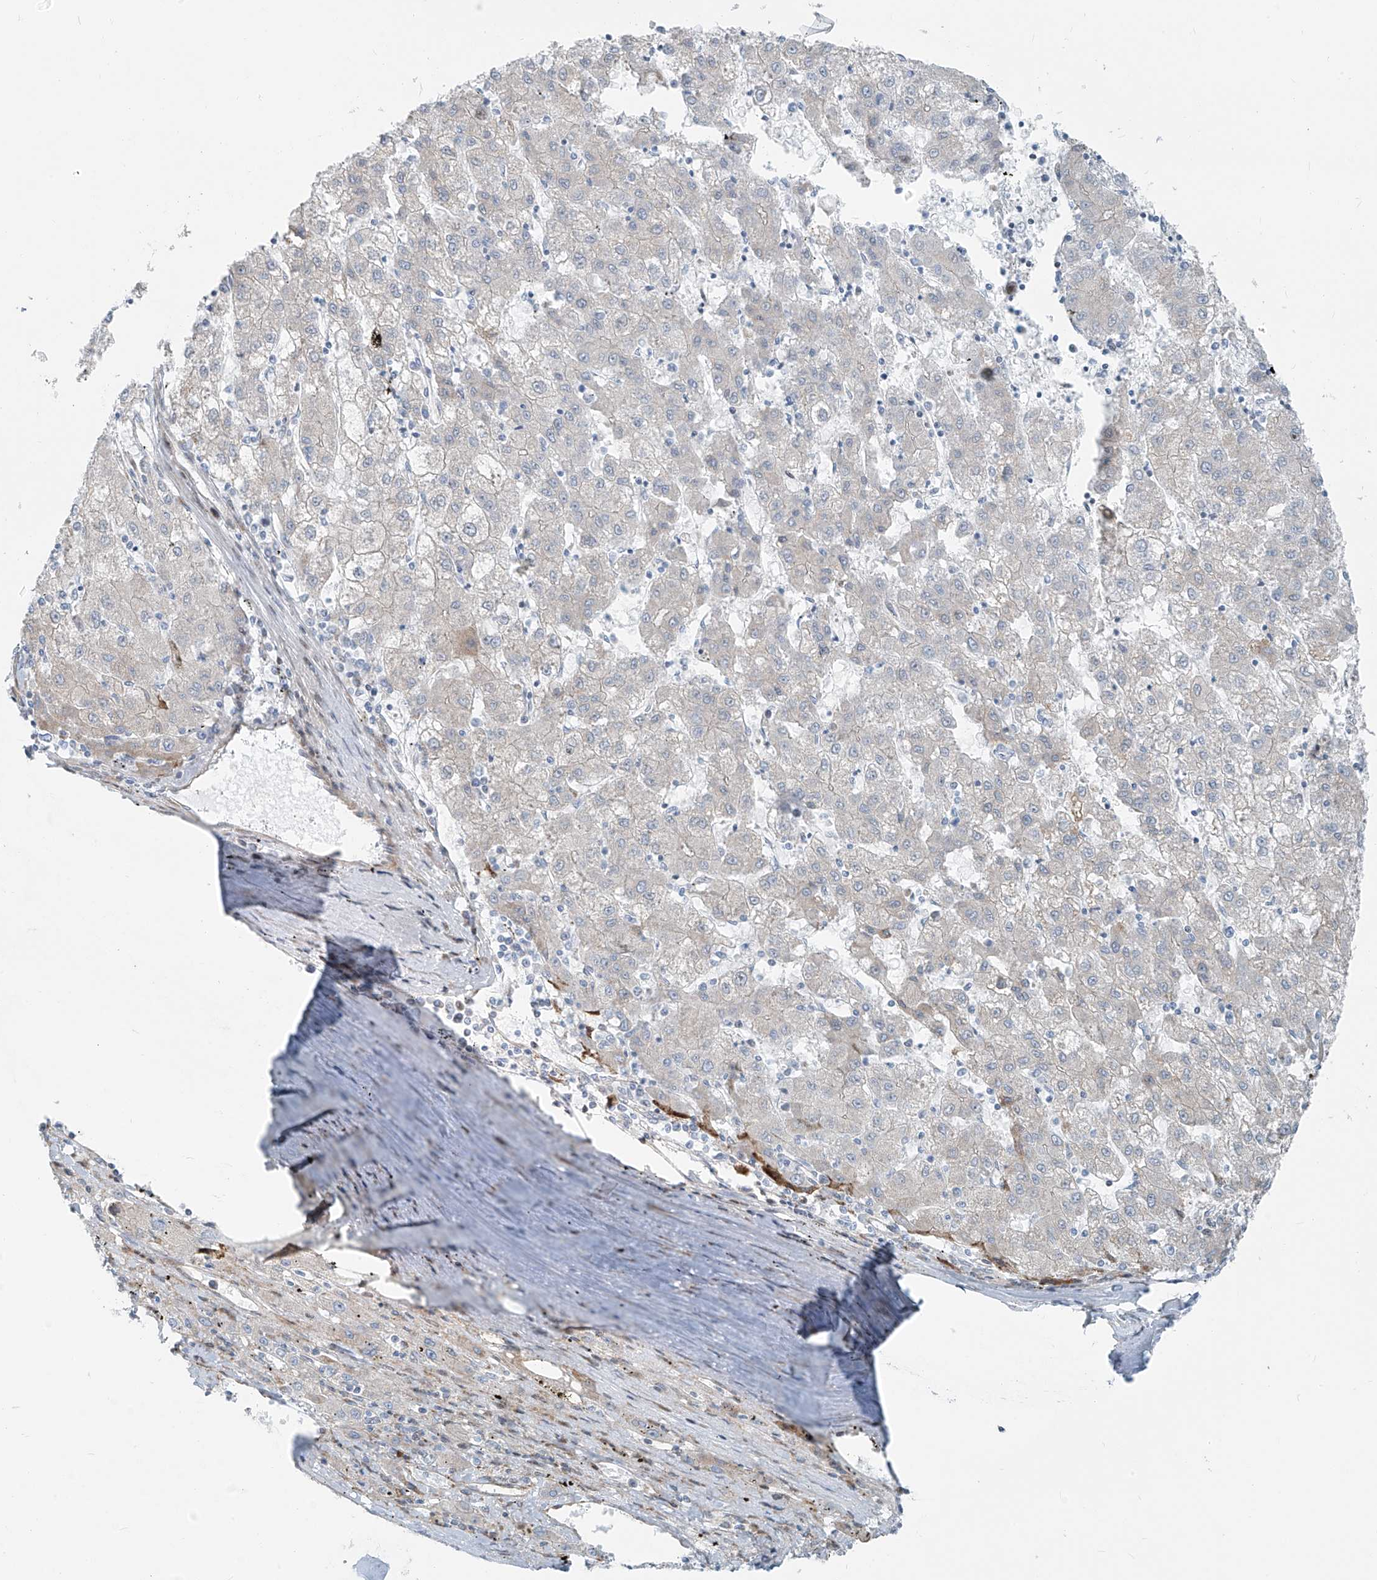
{"staining": {"intensity": "negative", "quantity": "none", "location": "none"}, "tissue": "liver cancer", "cell_type": "Tumor cells", "image_type": "cancer", "snomed": [{"axis": "morphology", "description": "Carcinoma, Hepatocellular, NOS"}, {"axis": "topography", "description": "Liver"}], "caption": "This is an immunohistochemistry (IHC) micrograph of human liver cancer (hepatocellular carcinoma). There is no positivity in tumor cells.", "gene": "HIC2", "patient": {"sex": "male", "age": 72}}